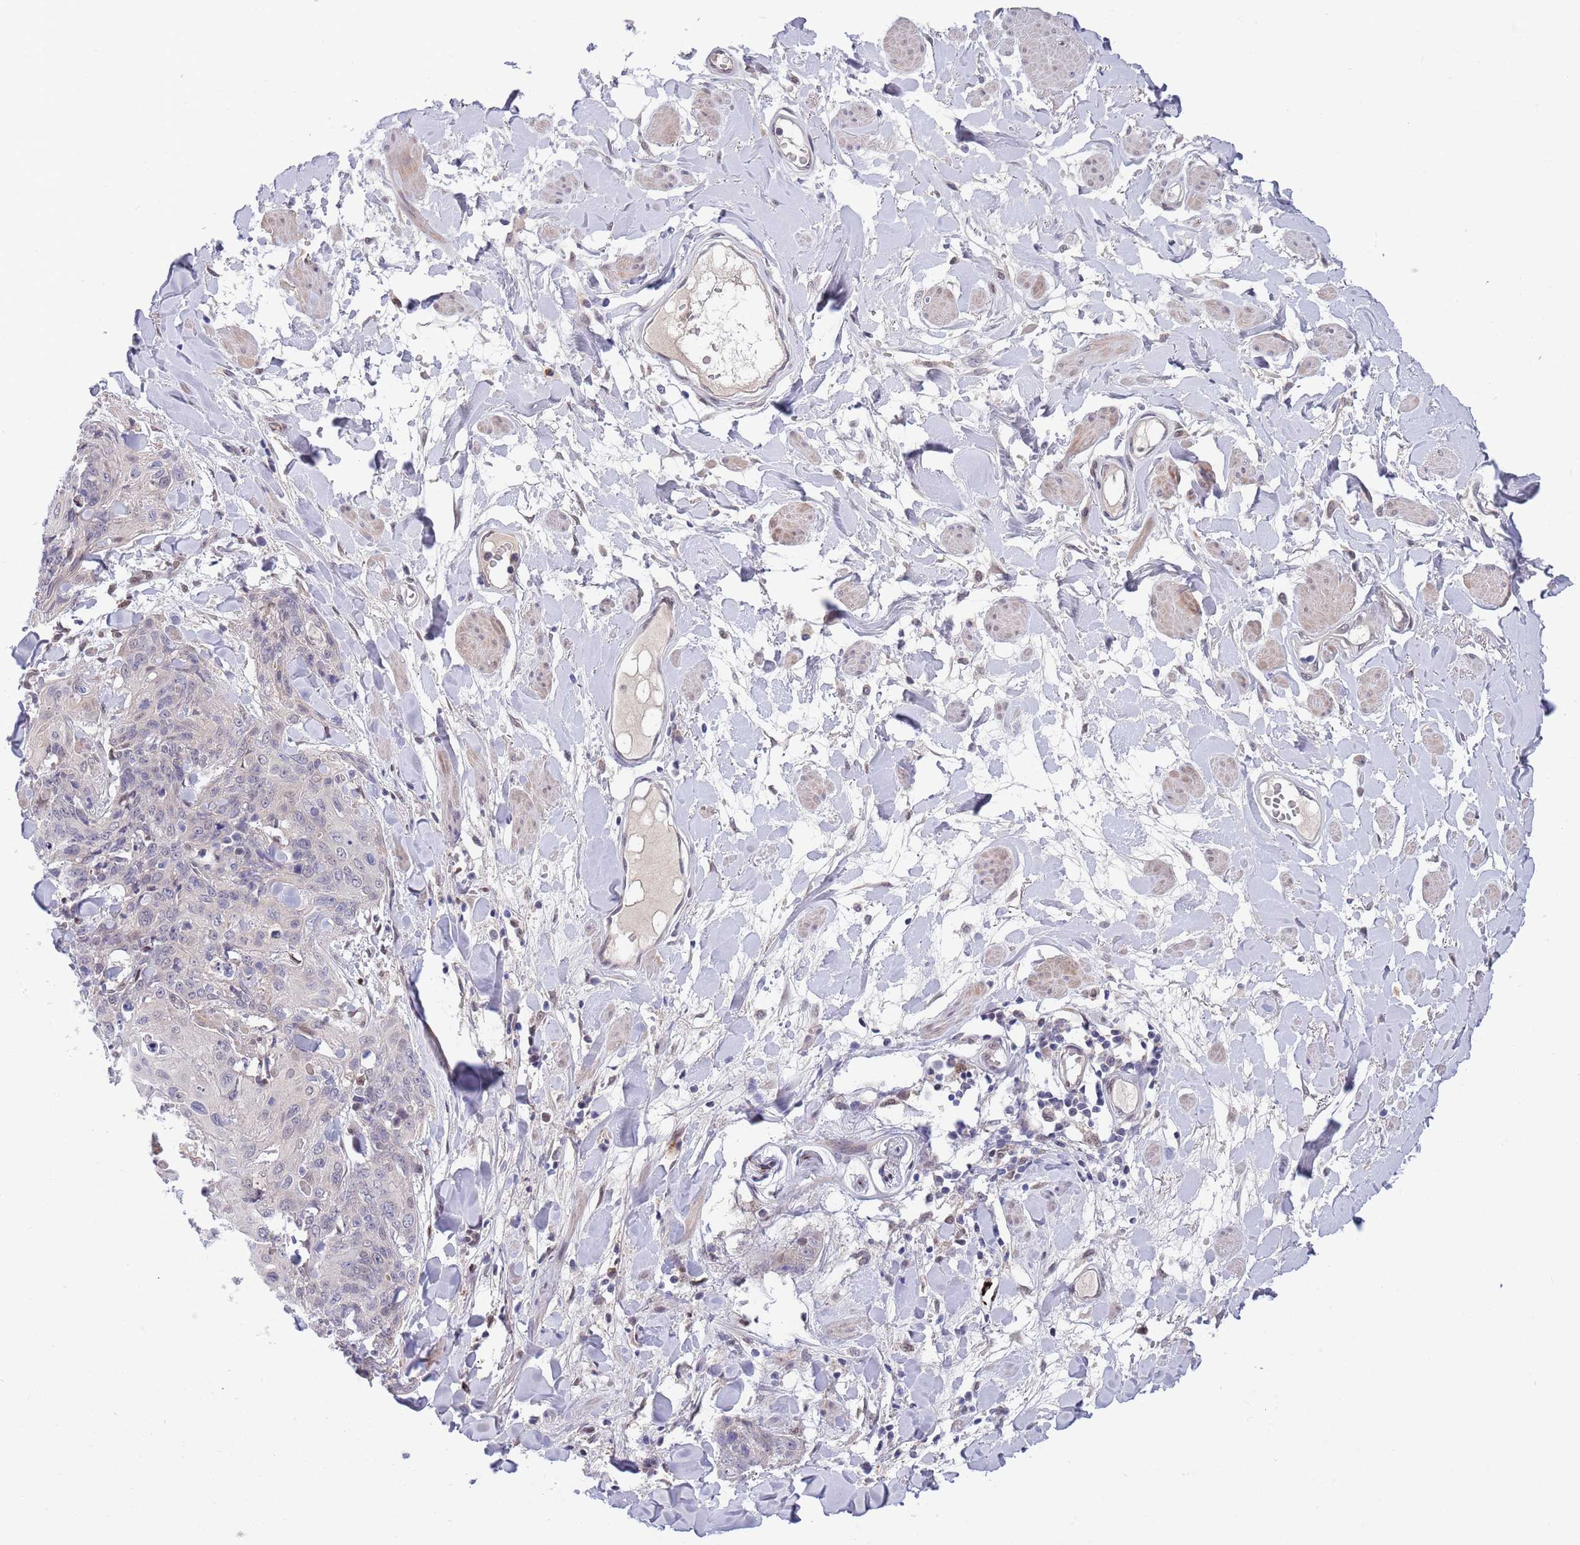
{"staining": {"intensity": "negative", "quantity": "none", "location": "none"}, "tissue": "skin cancer", "cell_type": "Tumor cells", "image_type": "cancer", "snomed": [{"axis": "morphology", "description": "Squamous cell carcinoma, NOS"}, {"axis": "topography", "description": "Skin"}, {"axis": "topography", "description": "Vulva"}], "caption": "Immunohistochemistry (IHC) photomicrograph of neoplastic tissue: skin cancer stained with DAB demonstrates no significant protein positivity in tumor cells. (Brightfield microscopy of DAB immunohistochemistry (IHC) at high magnification).", "gene": "NLRP6", "patient": {"sex": "female", "age": 85}}